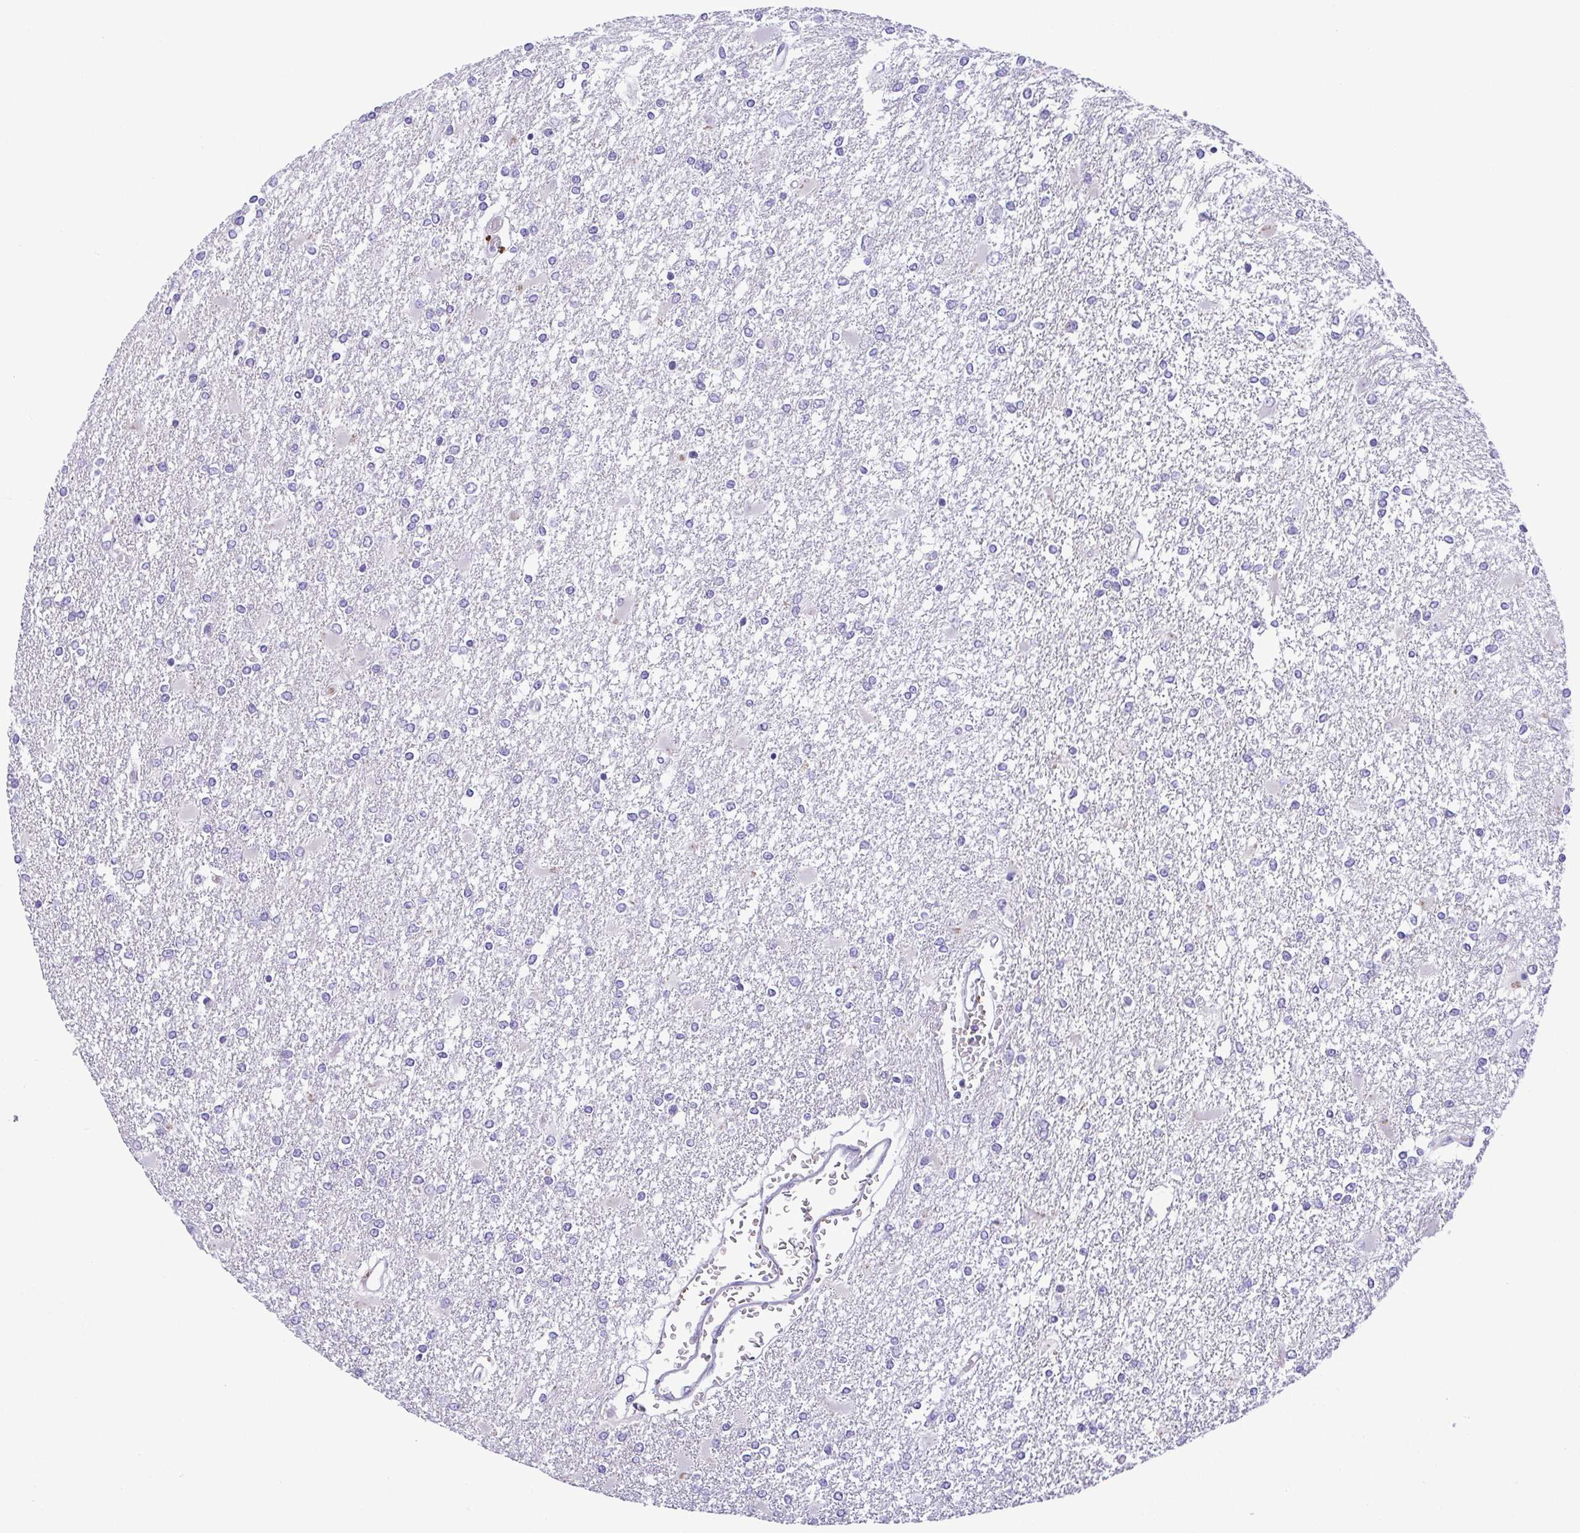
{"staining": {"intensity": "negative", "quantity": "none", "location": "none"}, "tissue": "glioma", "cell_type": "Tumor cells", "image_type": "cancer", "snomed": [{"axis": "morphology", "description": "Glioma, malignant, High grade"}, {"axis": "topography", "description": "Cerebral cortex"}], "caption": "This photomicrograph is of glioma stained with immunohistochemistry to label a protein in brown with the nuclei are counter-stained blue. There is no staining in tumor cells.", "gene": "TIPIN", "patient": {"sex": "male", "age": 79}}